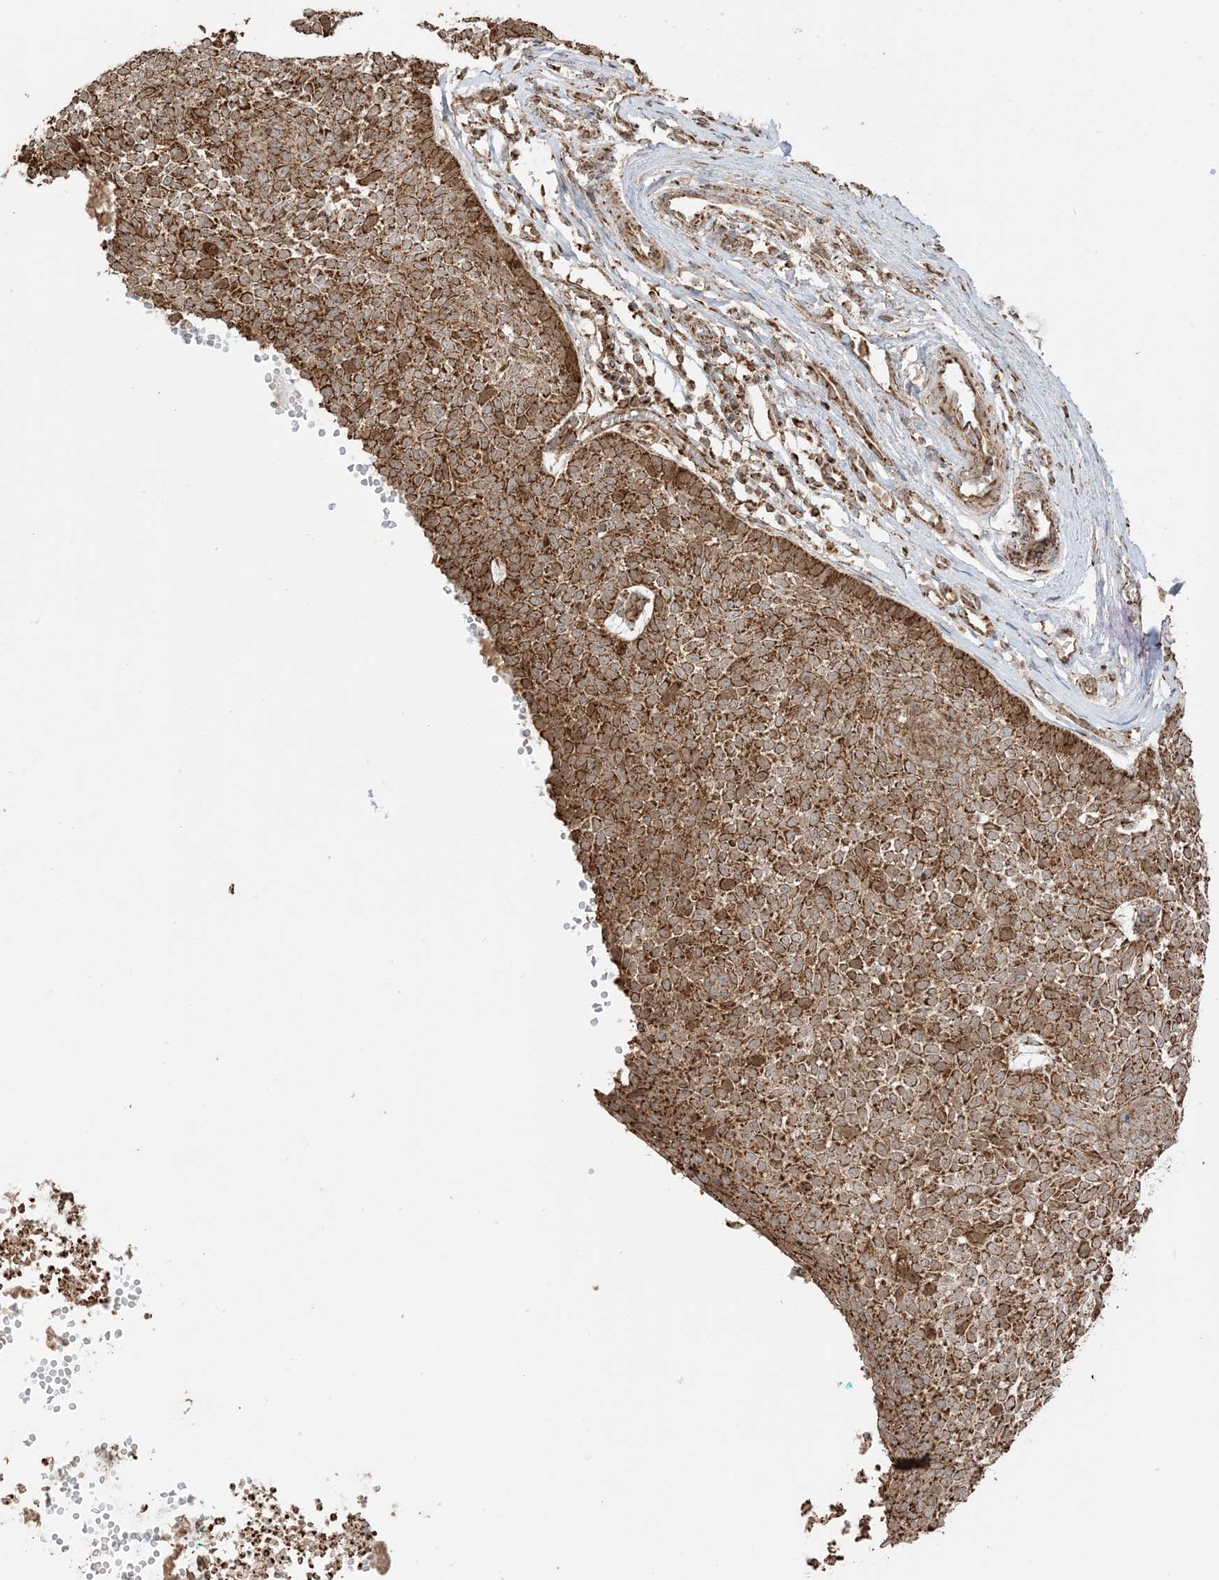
{"staining": {"intensity": "strong", "quantity": ">75%", "location": "cytoplasmic/membranous"}, "tissue": "skin cancer", "cell_type": "Tumor cells", "image_type": "cancer", "snomed": [{"axis": "morphology", "description": "Basal cell carcinoma"}, {"axis": "topography", "description": "Skin"}], "caption": "Strong cytoplasmic/membranous staining for a protein is seen in about >75% of tumor cells of skin cancer (basal cell carcinoma) using IHC.", "gene": "N4BP3", "patient": {"sex": "female", "age": 81}}